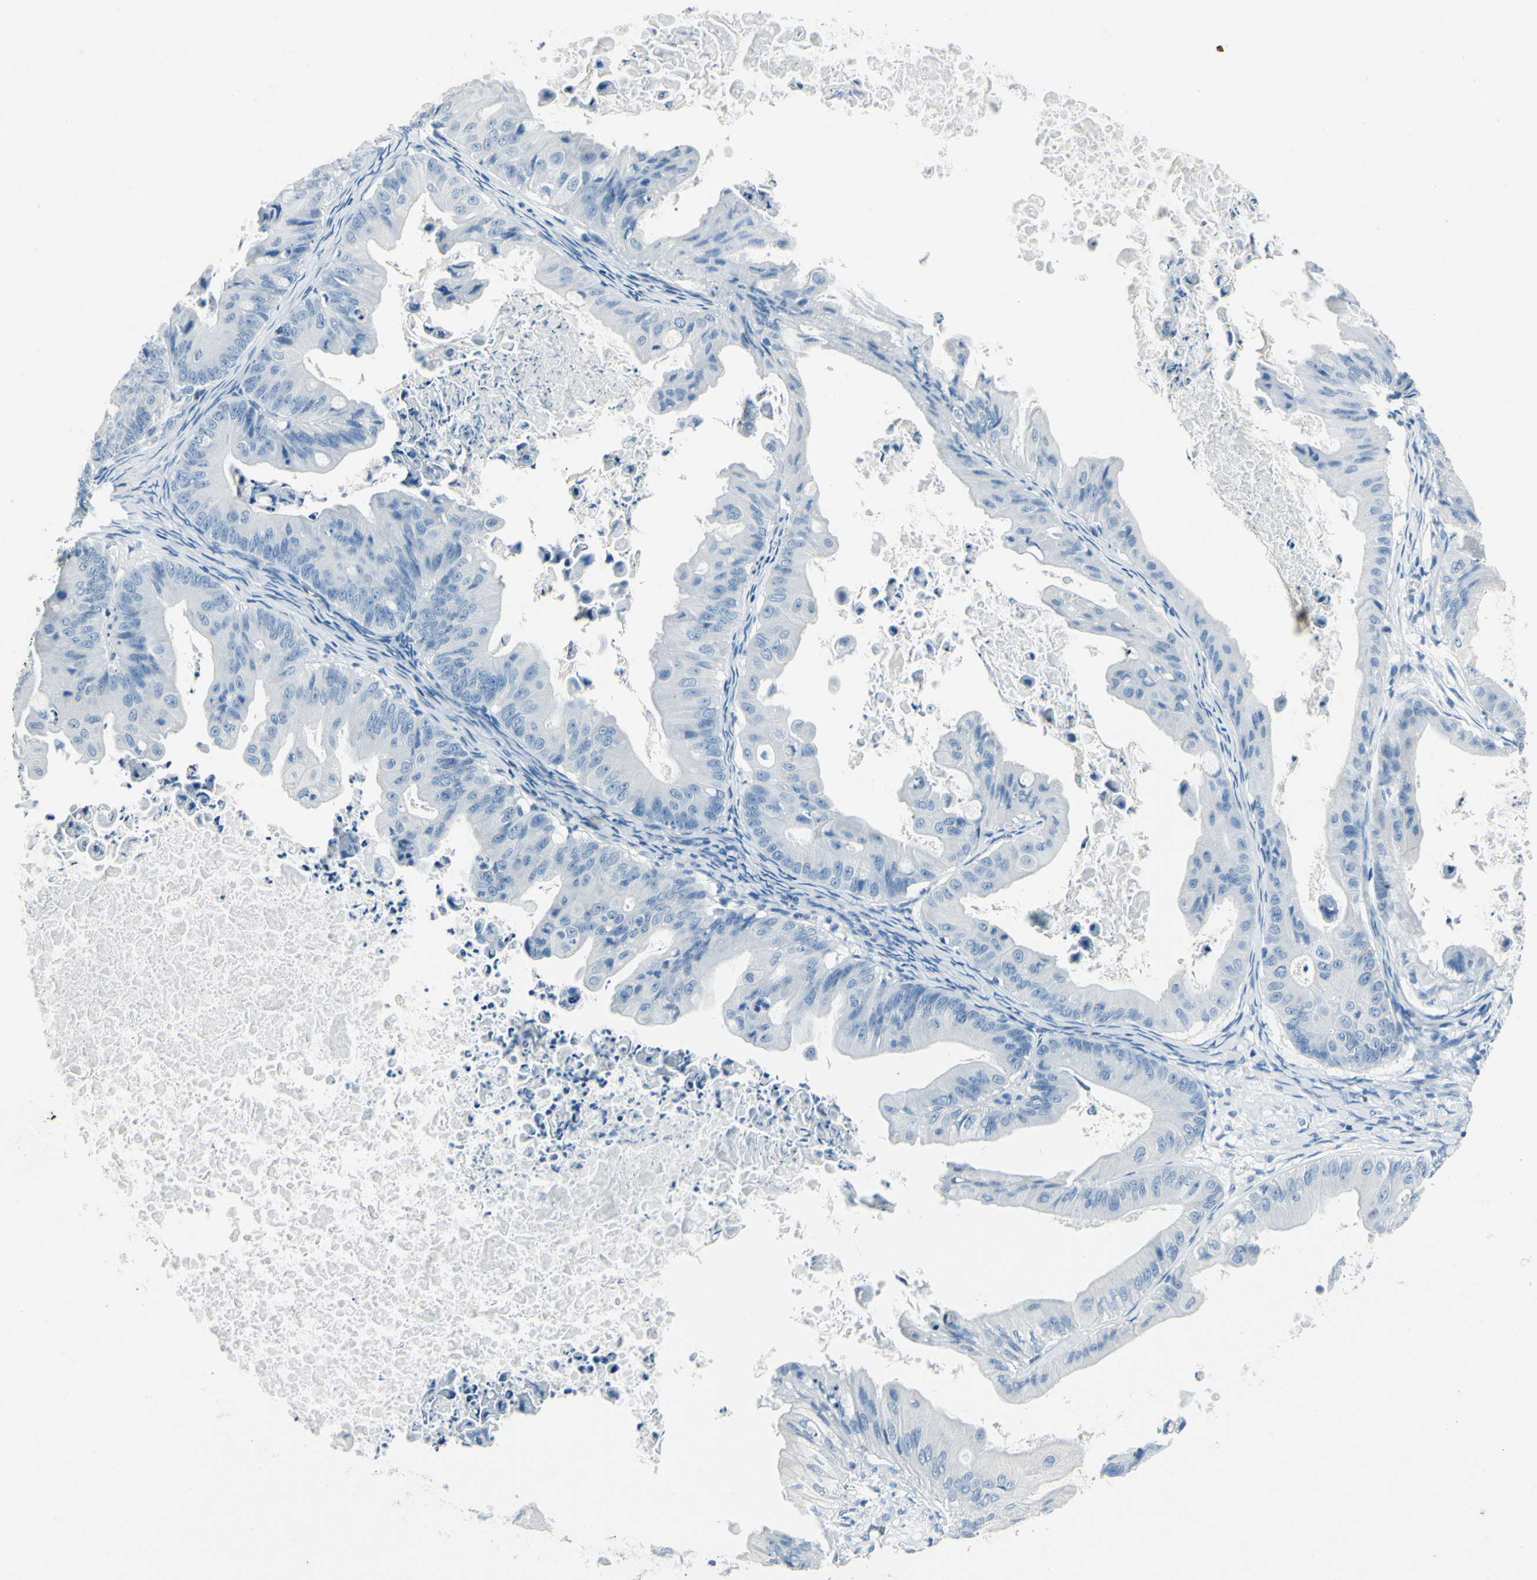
{"staining": {"intensity": "negative", "quantity": "none", "location": "none"}, "tissue": "ovarian cancer", "cell_type": "Tumor cells", "image_type": "cancer", "snomed": [{"axis": "morphology", "description": "Cystadenocarcinoma, mucinous, NOS"}, {"axis": "topography", "description": "Ovary"}], "caption": "IHC of human ovarian cancer reveals no expression in tumor cells.", "gene": "CDH15", "patient": {"sex": "female", "age": 37}}